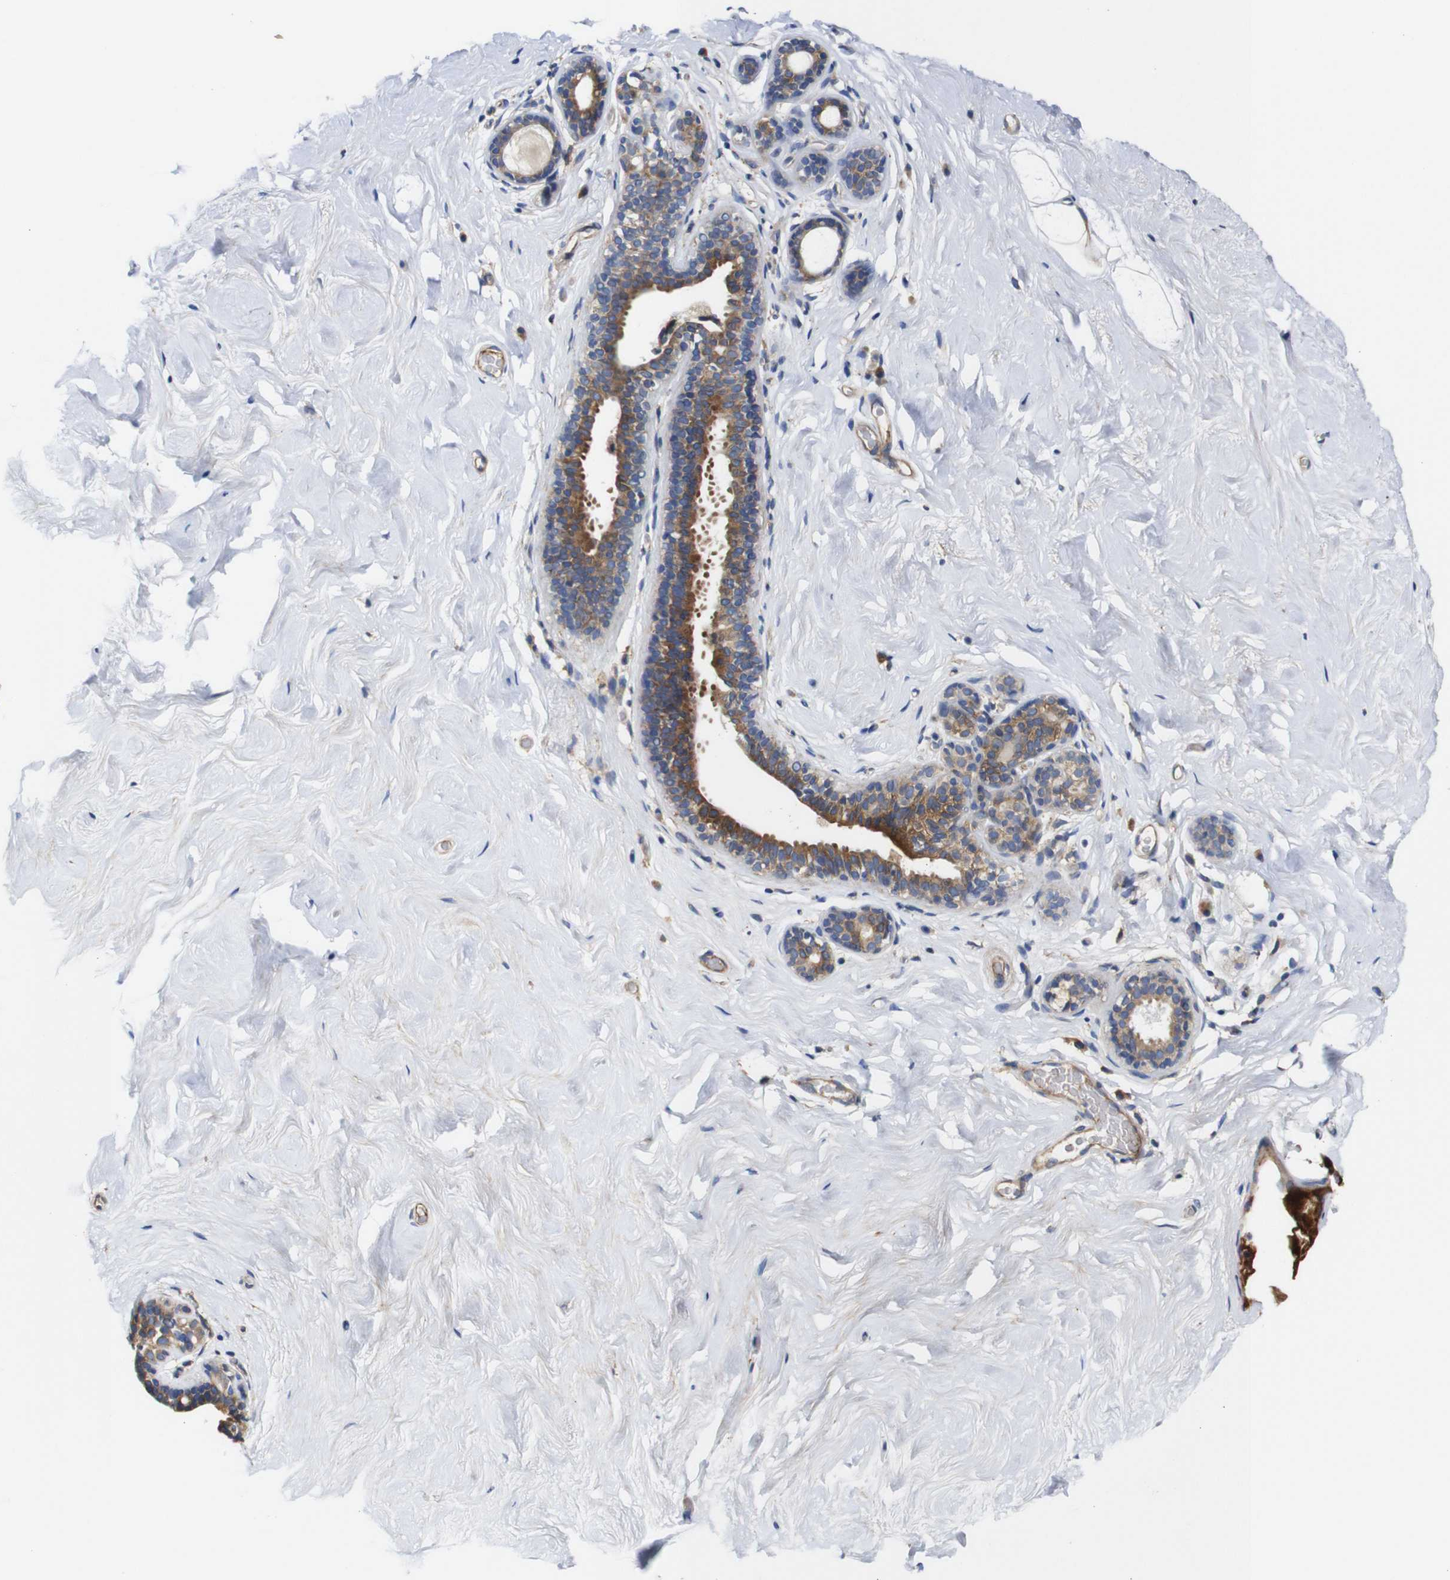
{"staining": {"intensity": "negative", "quantity": "none", "location": "none"}, "tissue": "breast", "cell_type": "Adipocytes", "image_type": "normal", "snomed": [{"axis": "morphology", "description": "Normal tissue, NOS"}, {"axis": "topography", "description": "Breast"}], "caption": "High magnification brightfield microscopy of unremarkable breast stained with DAB (3,3'-diaminobenzidine) (brown) and counterstained with hematoxylin (blue): adipocytes show no significant positivity.", "gene": "CLCC1", "patient": {"sex": "female", "age": 75}}